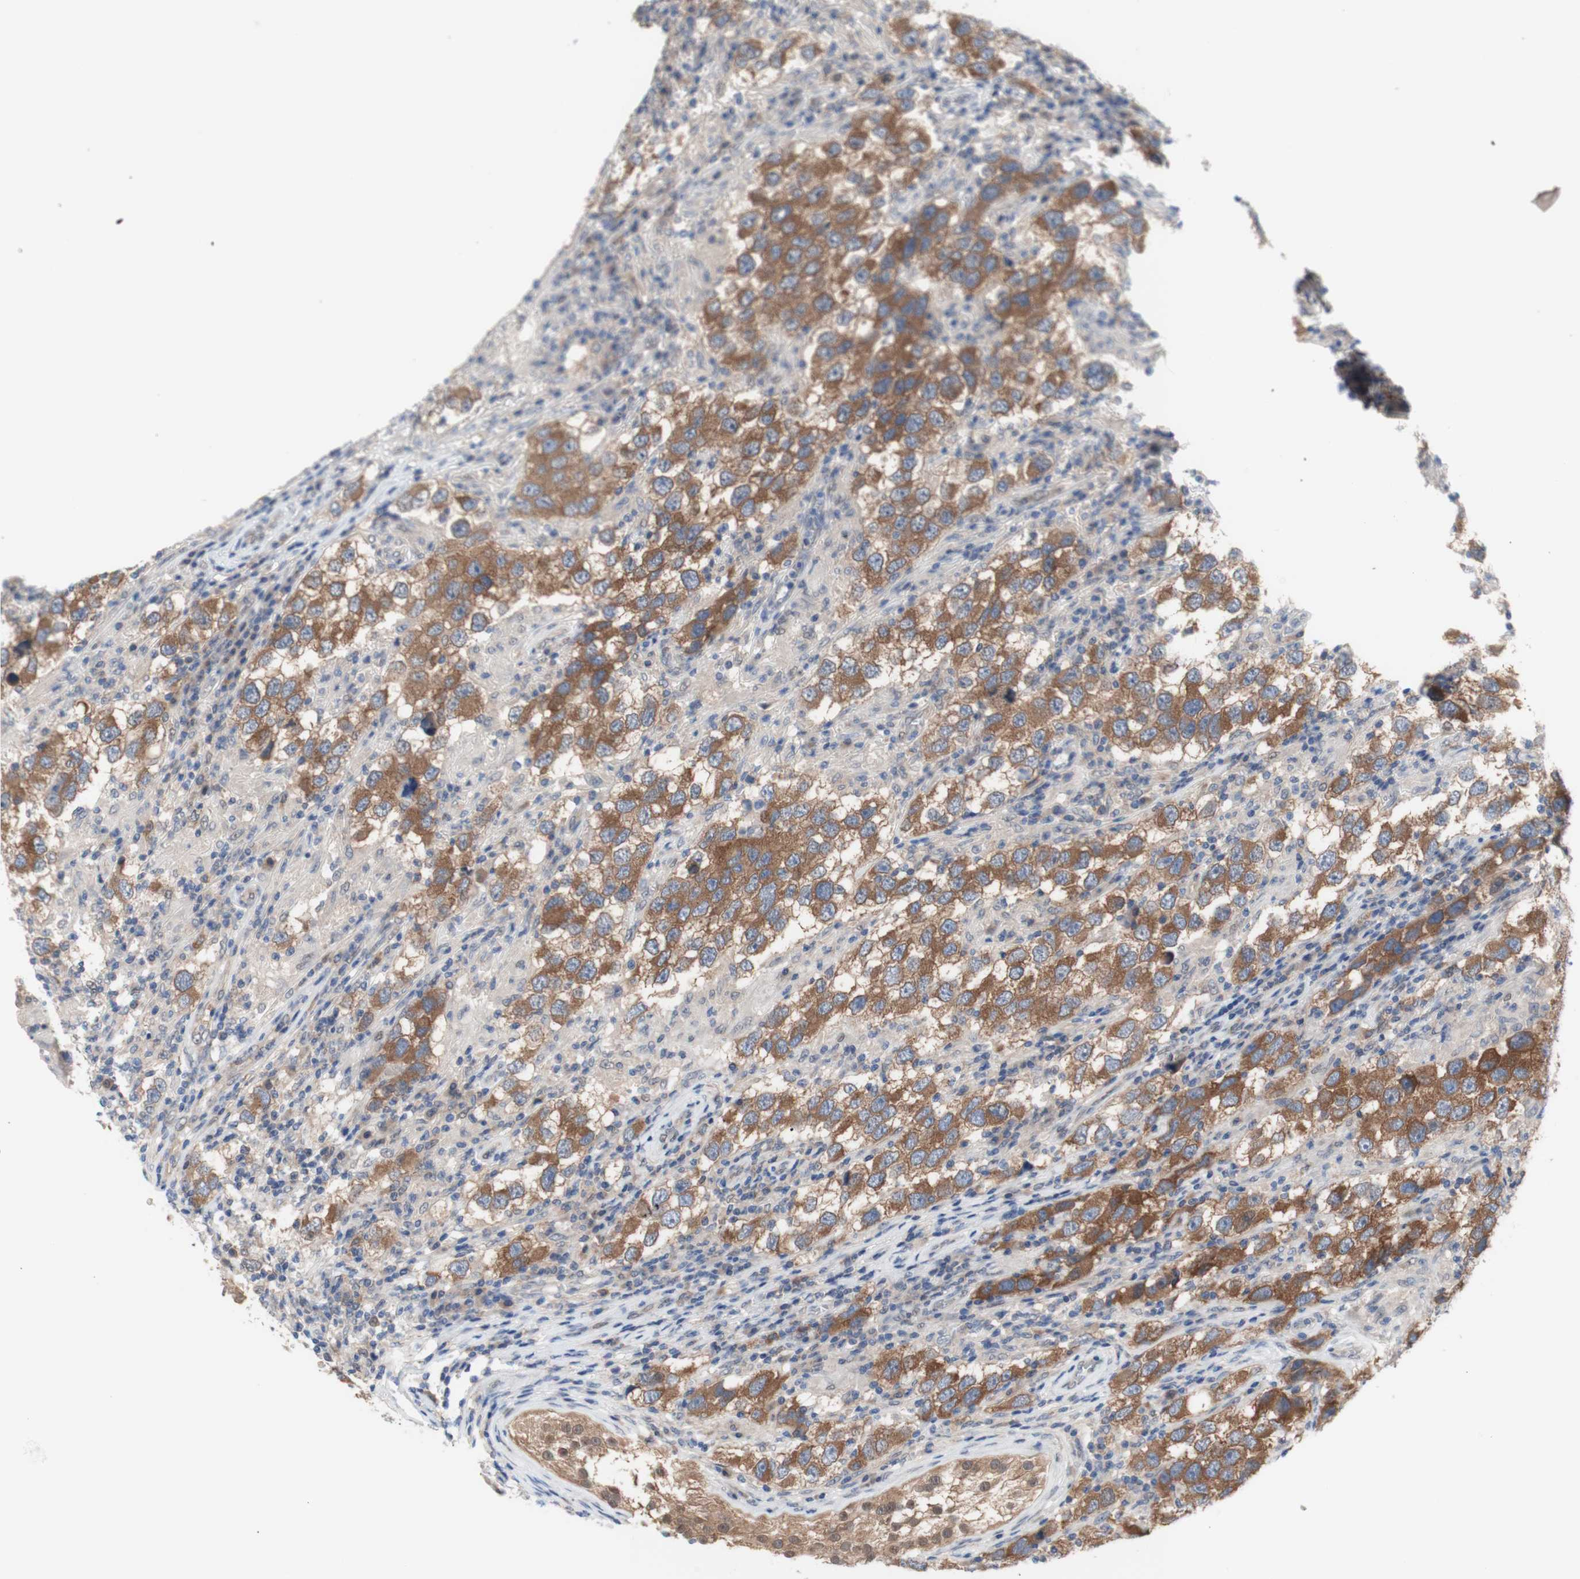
{"staining": {"intensity": "moderate", "quantity": ">75%", "location": "cytoplasmic/membranous"}, "tissue": "testis cancer", "cell_type": "Tumor cells", "image_type": "cancer", "snomed": [{"axis": "morphology", "description": "Carcinoma, Embryonal, NOS"}, {"axis": "topography", "description": "Testis"}], "caption": "Testis embryonal carcinoma stained with a protein marker exhibits moderate staining in tumor cells.", "gene": "PRMT5", "patient": {"sex": "male", "age": 21}}